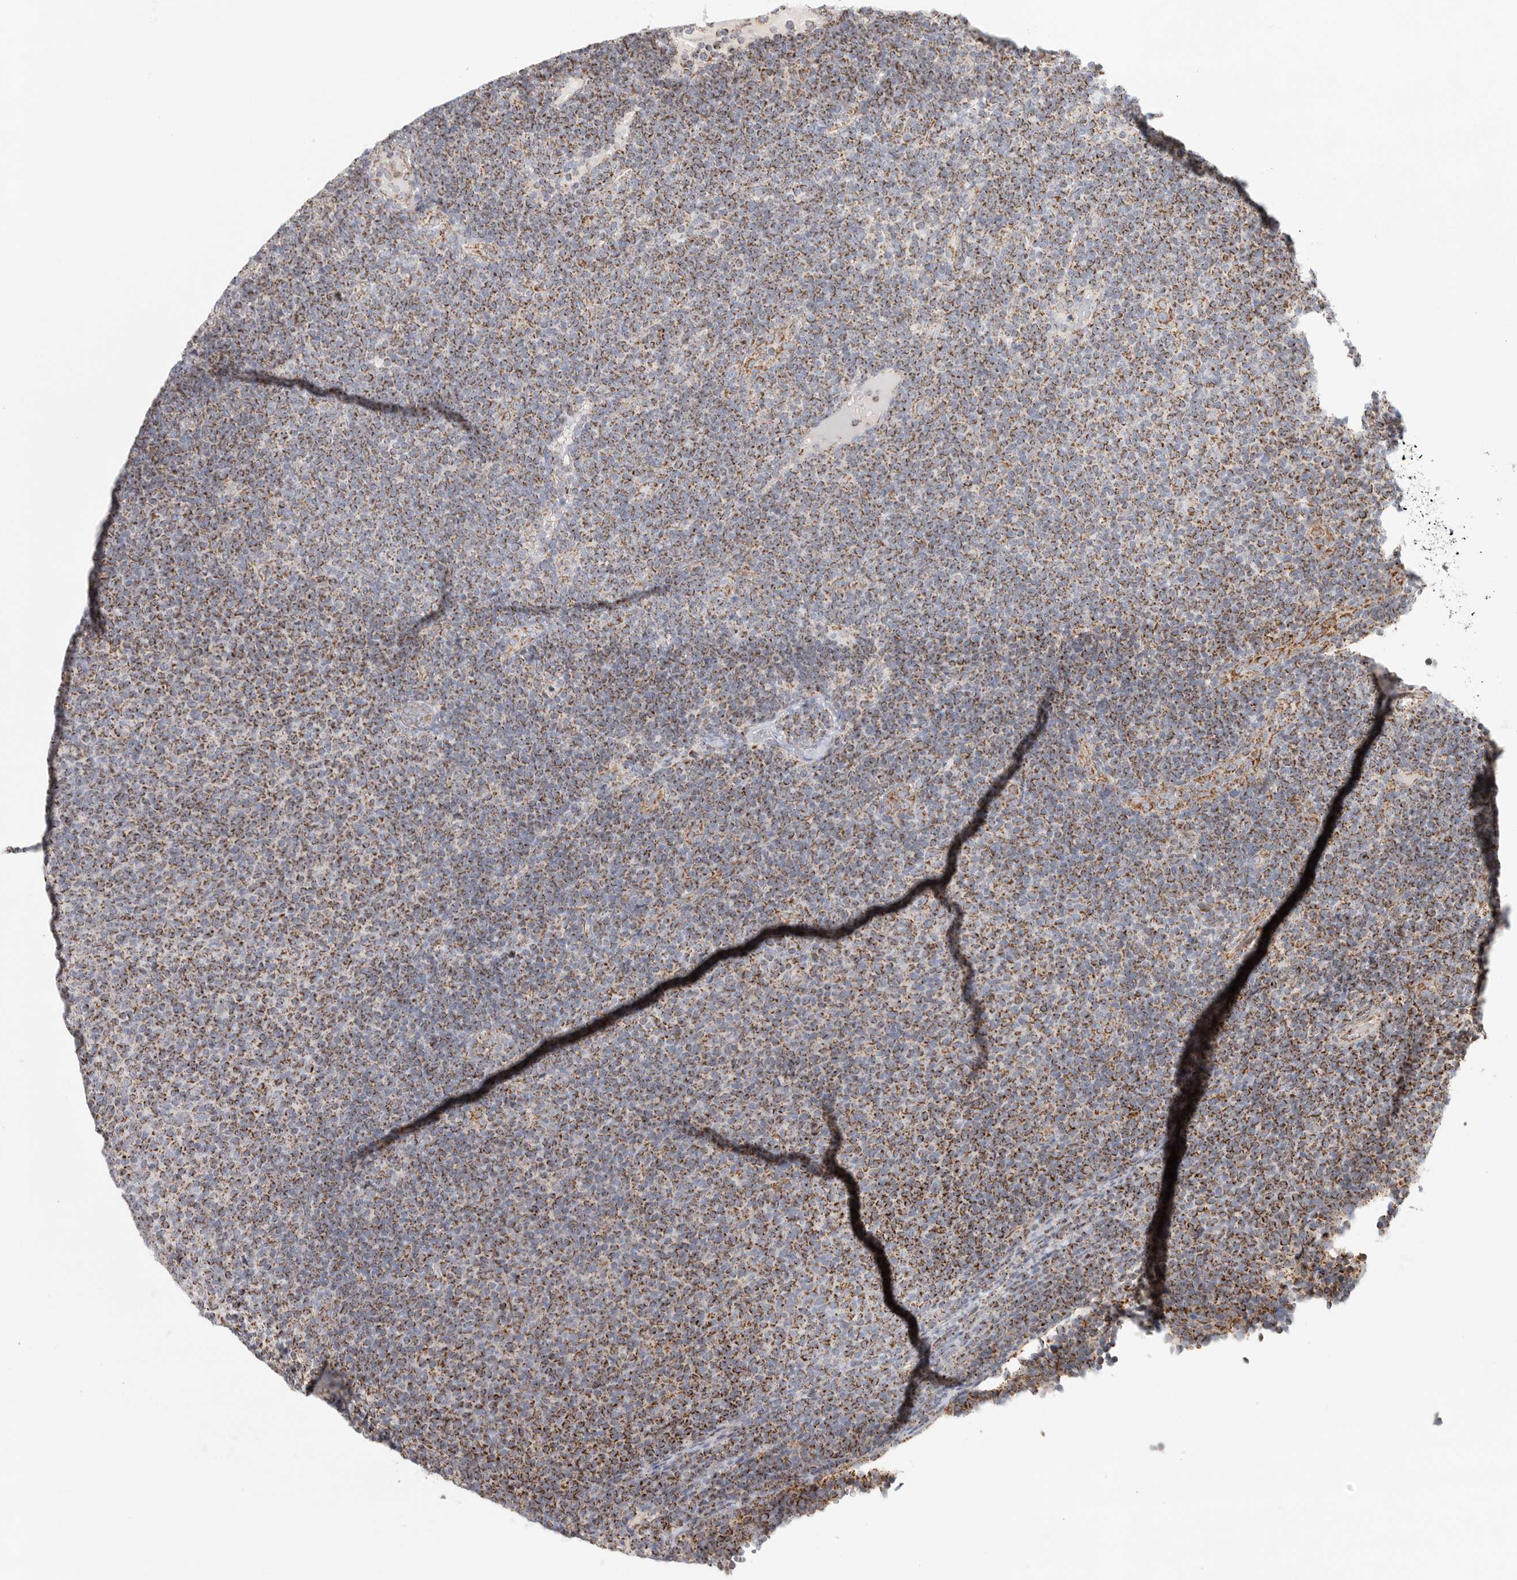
{"staining": {"intensity": "moderate", "quantity": ">75%", "location": "cytoplasmic/membranous"}, "tissue": "lymphoma", "cell_type": "Tumor cells", "image_type": "cancer", "snomed": [{"axis": "morphology", "description": "Malignant lymphoma, non-Hodgkin's type, Low grade"}, {"axis": "topography", "description": "Lymph node"}], "caption": "Immunohistochemical staining of human lymphoma exhibits moderate cytoplasmic/membranous protein positivity in about >75% of tumor cells.", "gene": "SLC25A26", "patient": {"sex": "male", "age": 66}}